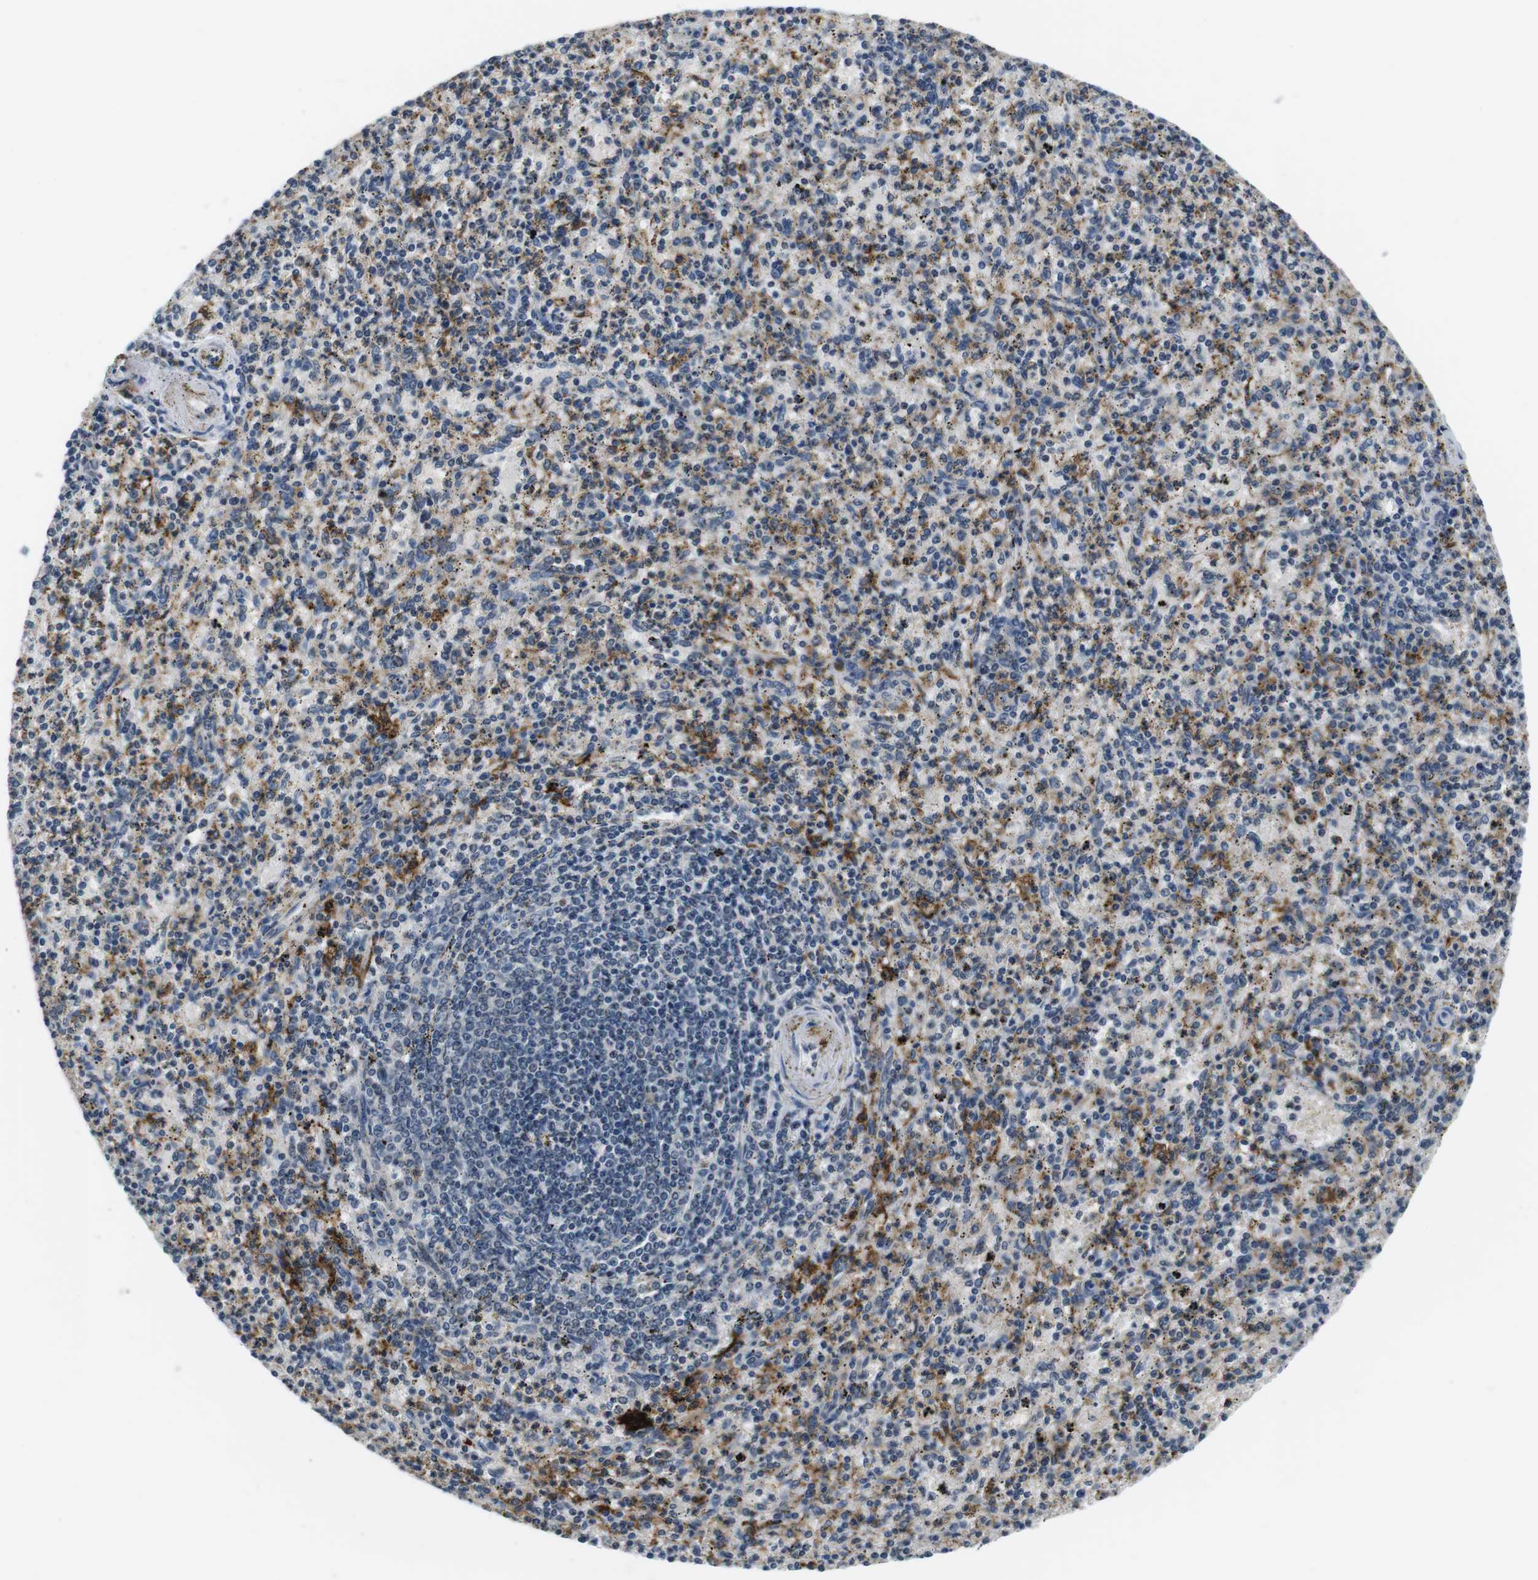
{"staining": {"intensity": "strong", "quantity": "25%-75%", "location": "cytoplasmic/membranous"}, "tissue": "spleen", "cell_type": "Cells in red pulp", "image_type": "normal", "snomed": [{"axis": "morphology", "description": "Normal tissue, NOS"}, {"axis": "topography", "description": "Spleen"}], "caption": "A high amount of strong cytoplasmic/membranous positivity is present in approximately 25%-75% of cells in red pulp in benign spleen. The protein of interest is shown in brown color, while the nuclei are stained blue.", "gene": "CD163L1", "patient": {"sex": "male", "age": 72}}